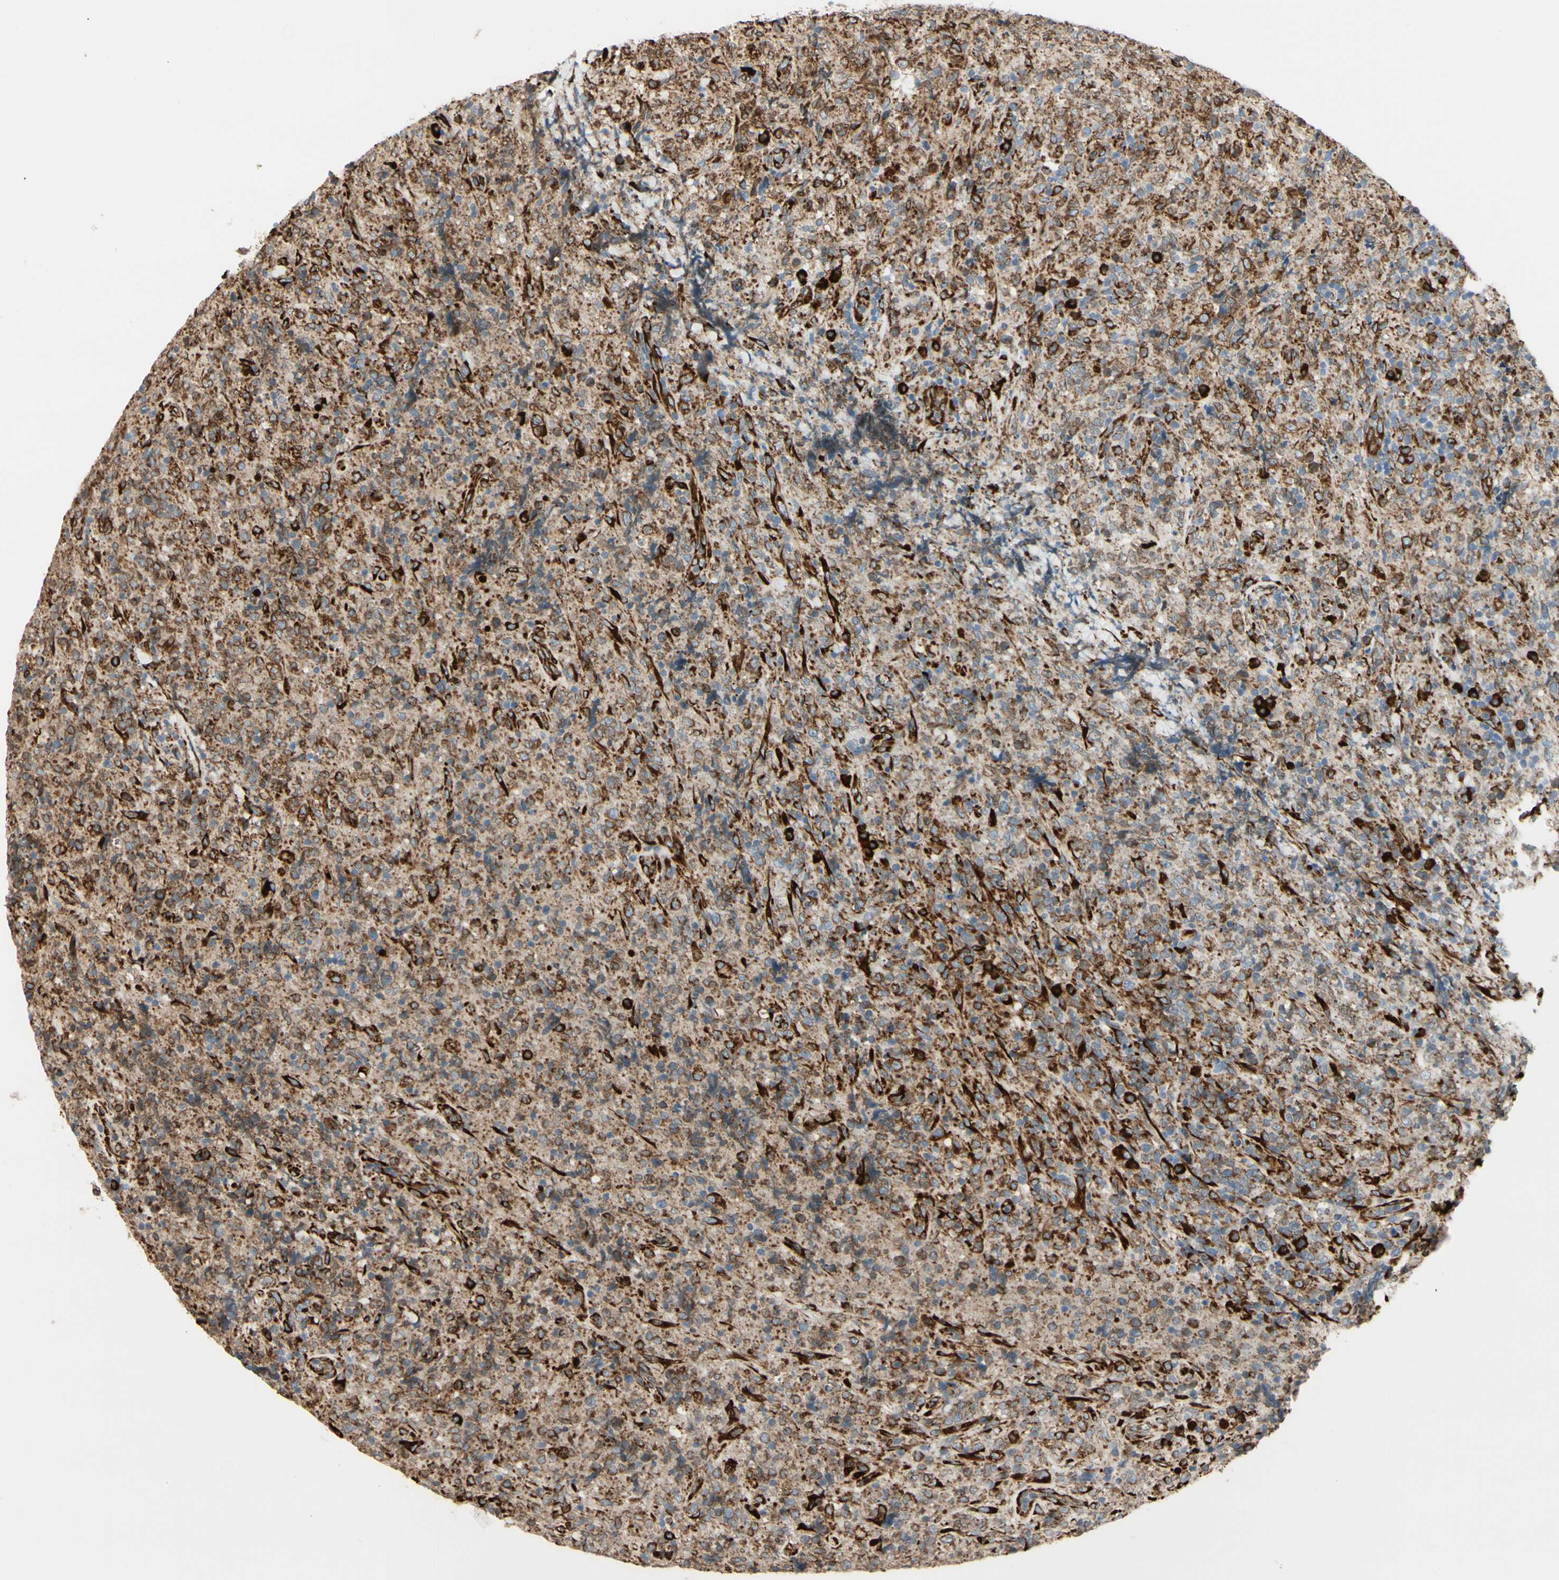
{"staining": {"intensity": "strong", "quantity": ">75%", "location": "cytoplasmic/membranous"}, "tissue": "lymphoma", "cell_type": "Tumor cells", "image_type": "cancer", "snomed": [{"axis": "morphology", "description": "Malignant lymphoma, non-Hodgkin's type, High grade"}, {"axis": "topography", "description": "Tonsil"}], "caption": "Immunohistochemical staining of human lymphoma exhibits strong cytoplasmic/membranous protein expression in about >75% of tumor cells.", "gene": "RRBP1", "patient": {"sex": "female", "age": 36}}